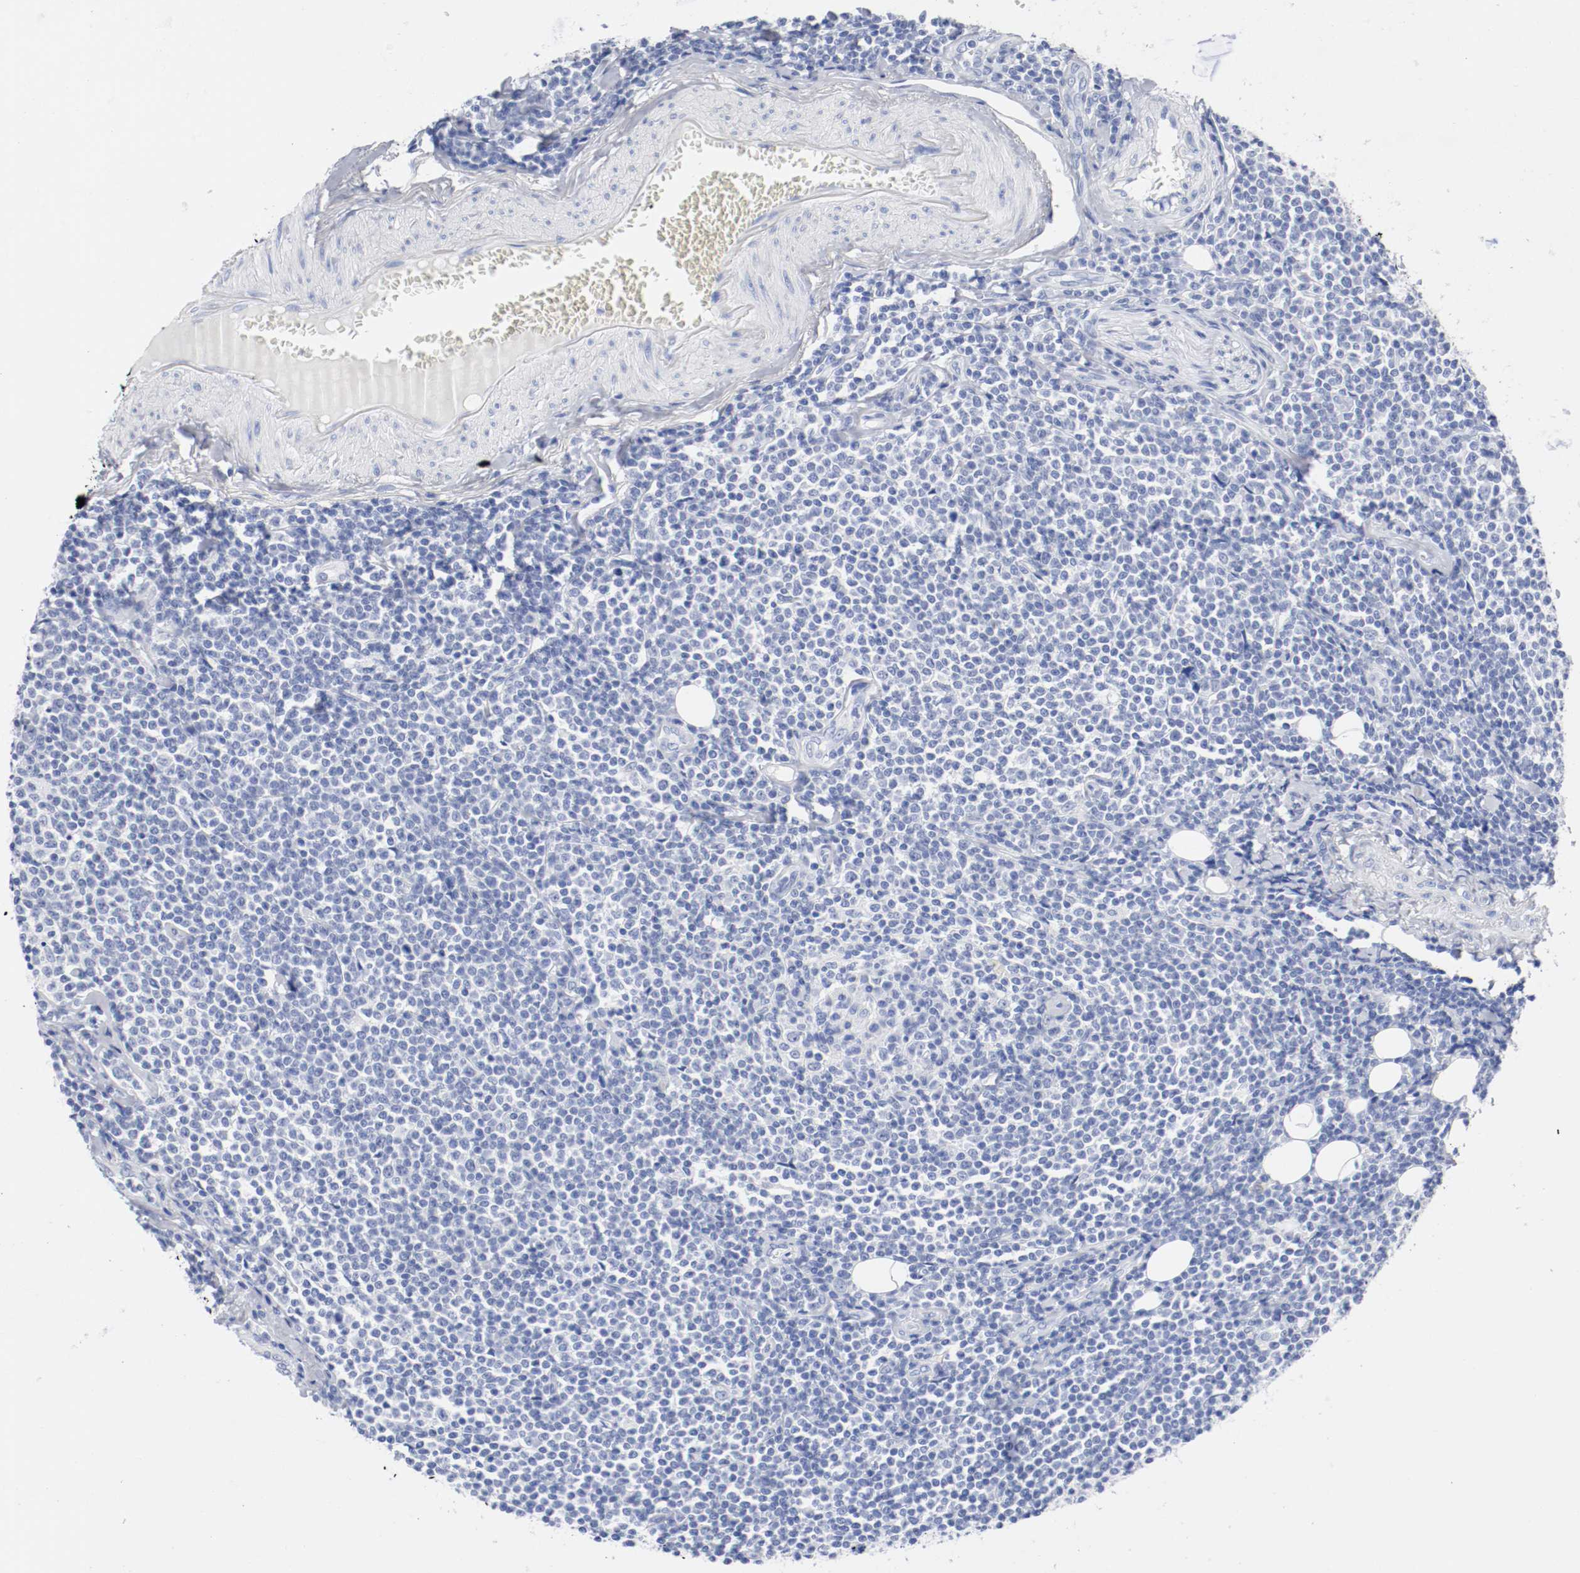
{"staining": {"intensity": "negative", "quantity": "none", "location": "none"}, "tissue": "lymphoma", "cell_type": "Tumor cells", "image_type": "cancer", "snomed": [{"axis": "morphology", "description": "Malignant lymphoma, non-Hodgkin's type, Low grade"}, {"axis": "topography", "description": "Soft tissue"}], "caption": "High magnification brightfield microscopy of malignant lymphoma, non-Hodgkin's type (low-grade) stained with DAB (brown) and counterstained with hematoxylin (blue): tumor cells show no significant positivity.", "gene": "GAD1", "patient": {"sex": "male", "age": 92}}